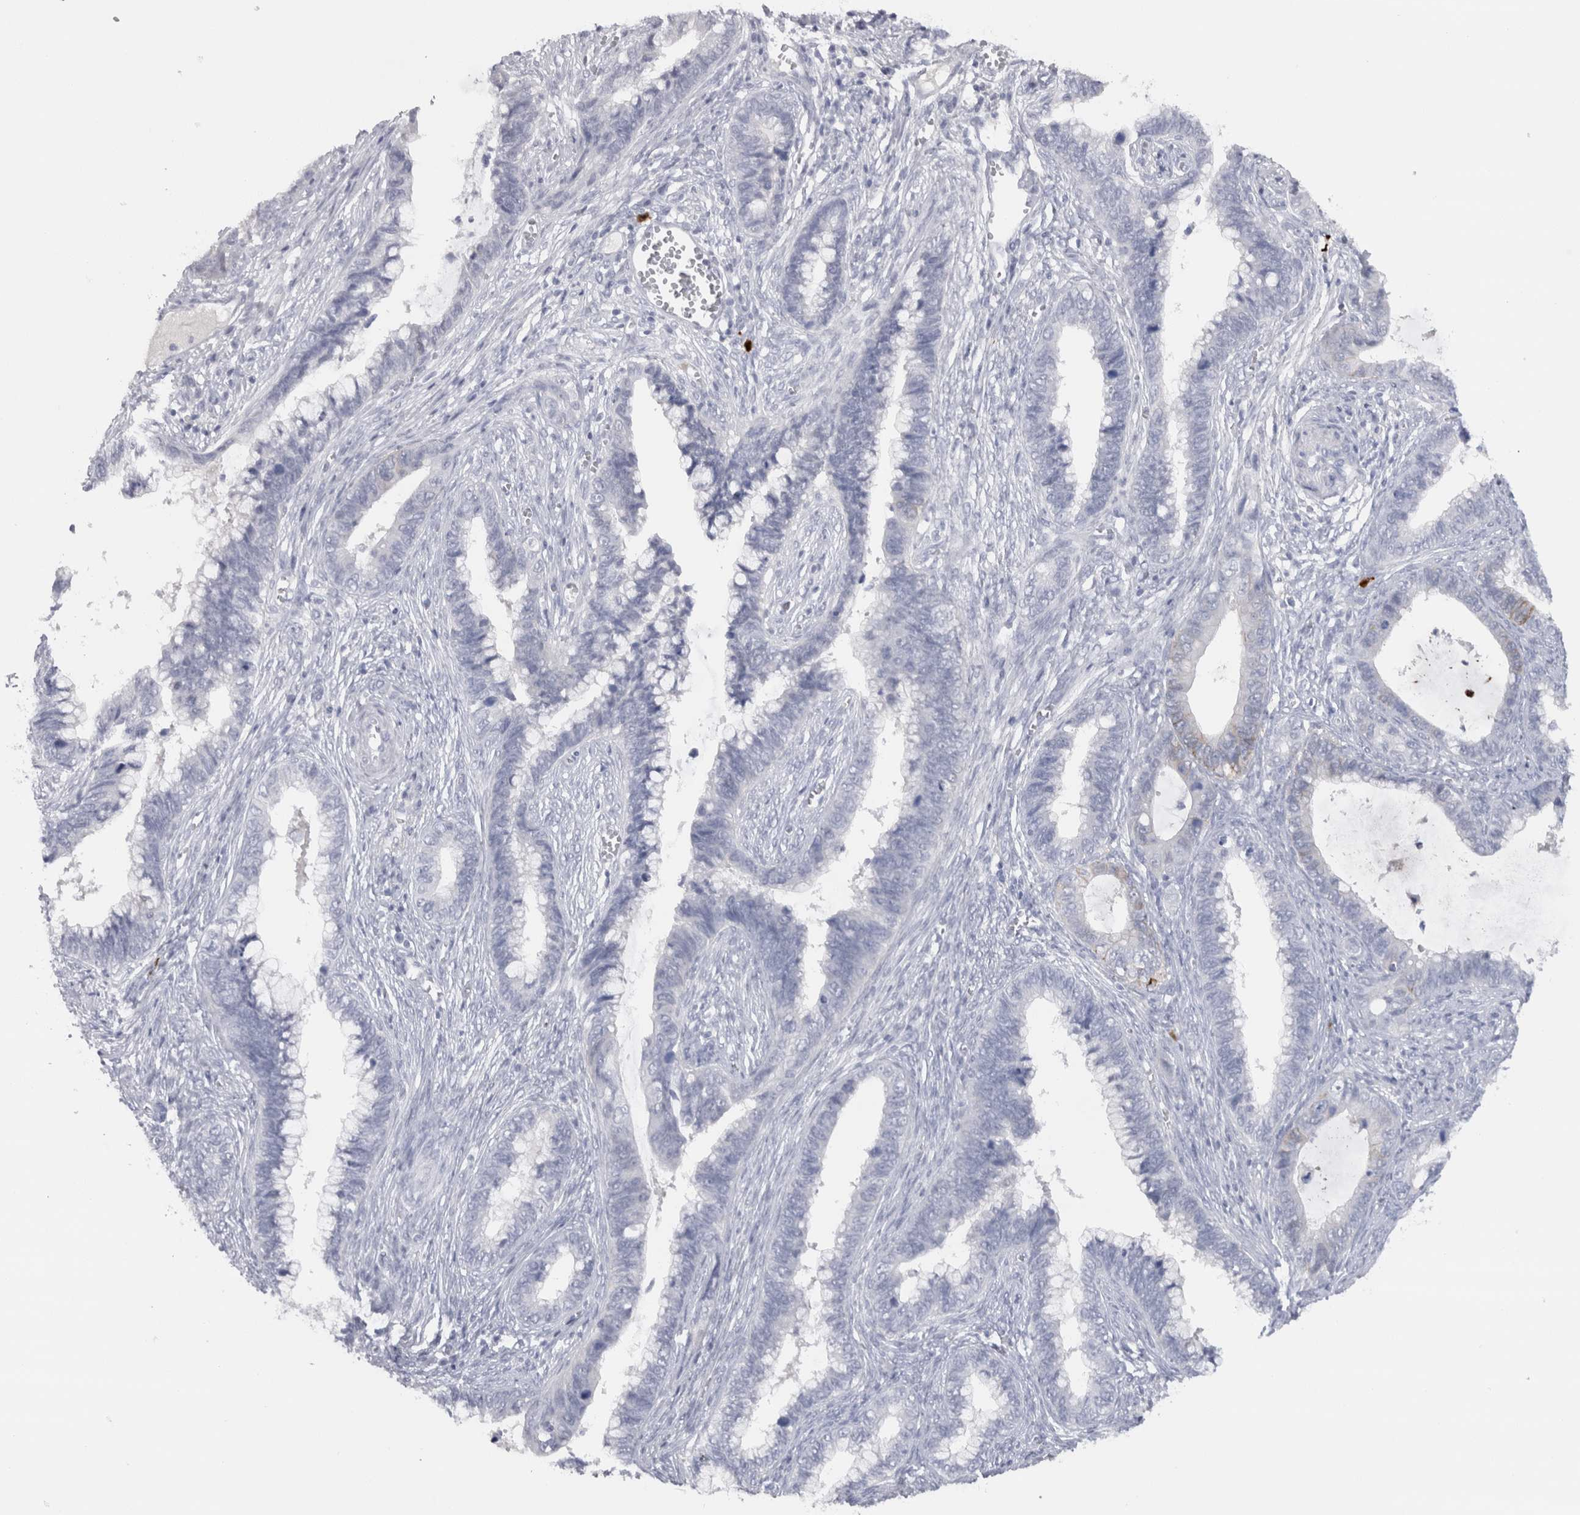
{"staining": {"intensity": "negative", "quantity": "none", "location": "none"}, "tissue": "cervical cancer", "cell_type": "Tumor cells", "image_type": "cancer", "snomed": [{"axis": "morphology", "description": "Adenocarcinoma, NOS"}, {"axis": "topography", "description": "Cervix"}], "caption": "Cervical cancer was stained to show a protein in brown. There is no significant expression in tumor cells. (Immunohistochemistry, brightfield microscopy, high magnification).", "gene": "CDH17", "patient": {"sex": "female", "age": 44}}